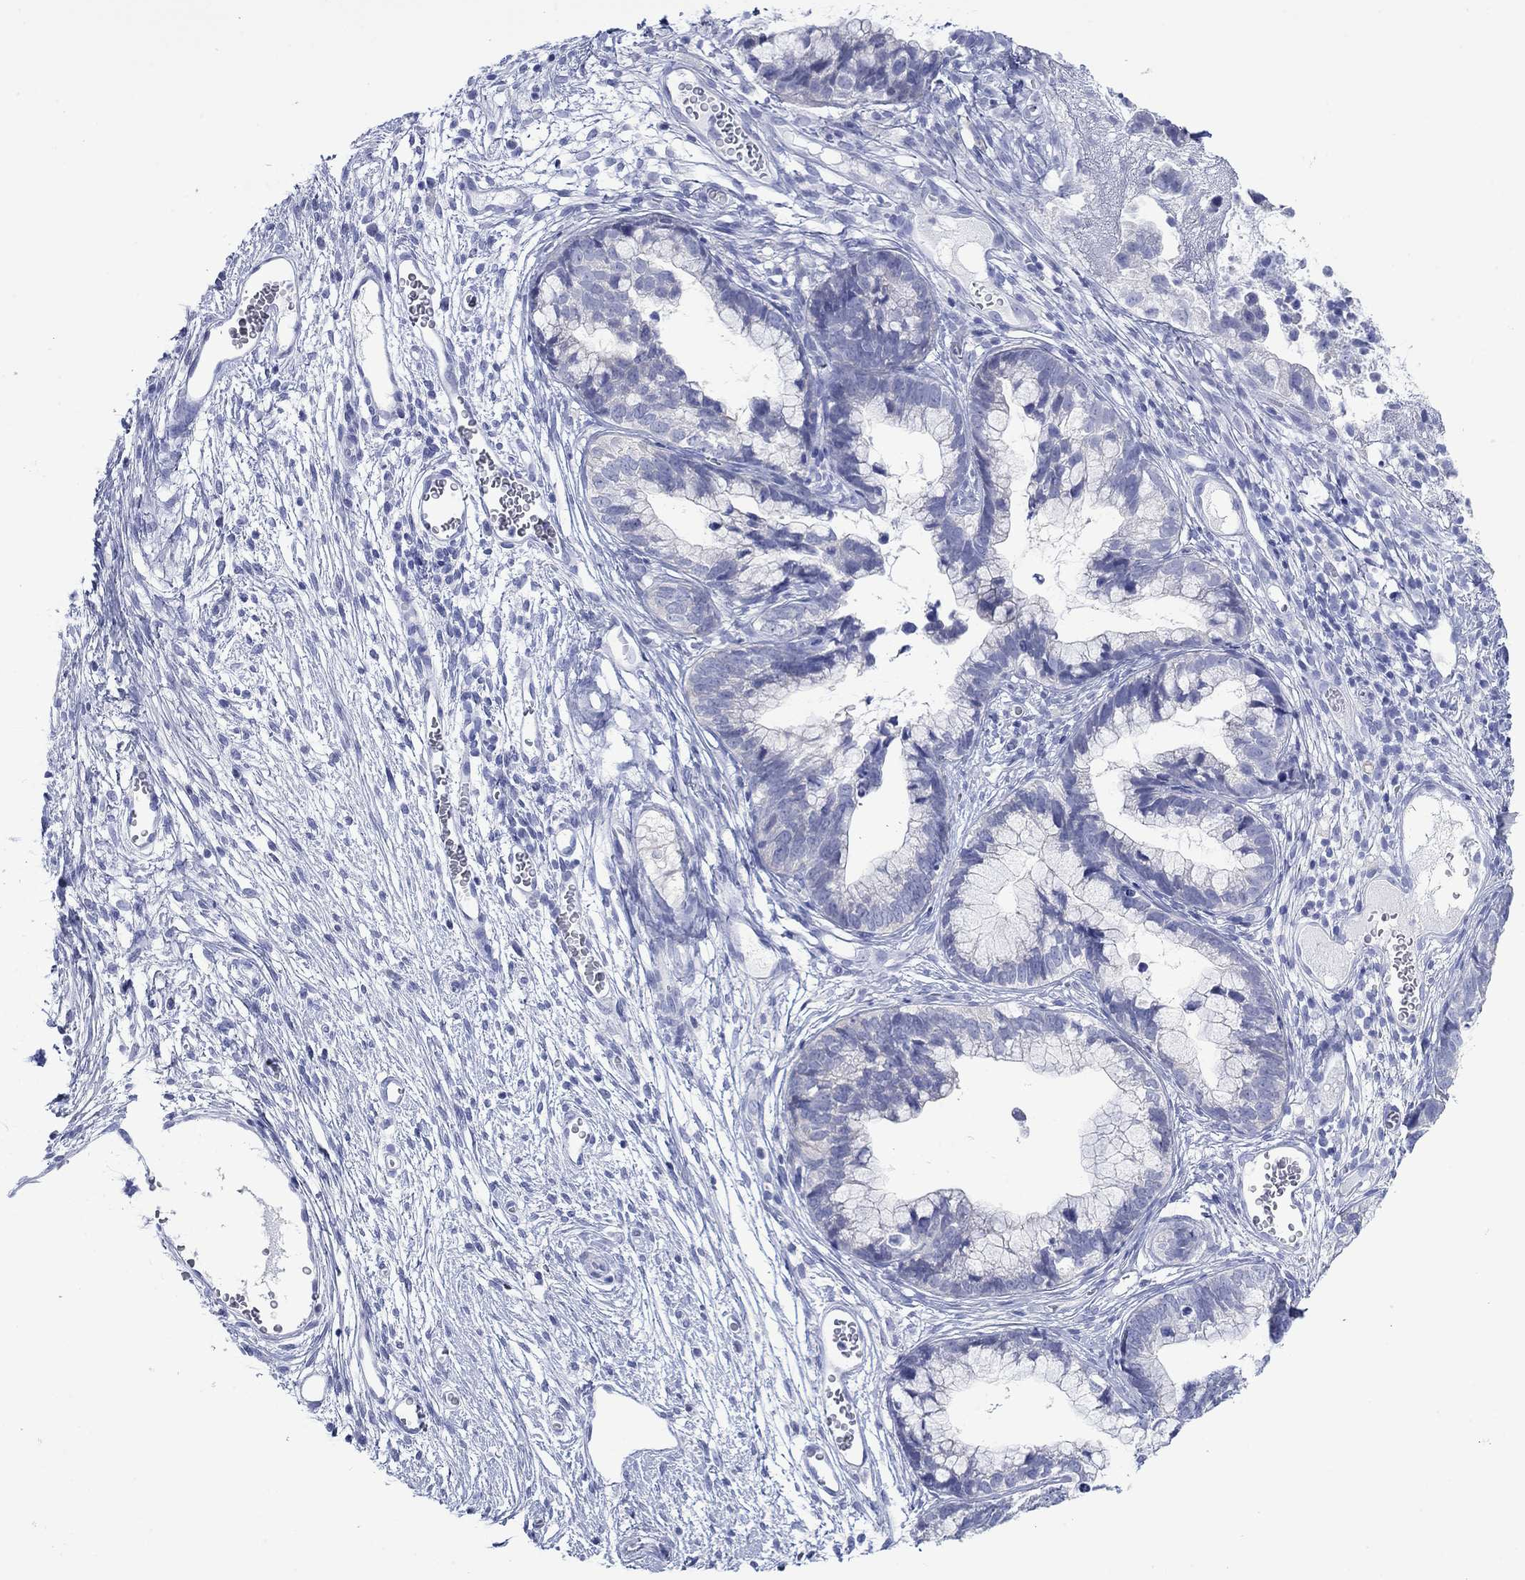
{"staining": {"intensity": "negative", "quantity": "none", "location": "none"}, "tissue": "cervical cancer", "cell_type": "Tumor cells", "image_type": "cancer", "snomed": [{"axis": "morphology", "description": "Adenocarcinoma, NOS"}, {"axis": "topography", "description": "Cervix"}], "caption": "Immunohistochemistry image of cervical cancer (adenocarcinoma) stained for a protein (brown), which displays no expression in tumor cells.", "gene": "MLANA", "patient": {"sex": "female", "age": 44}}